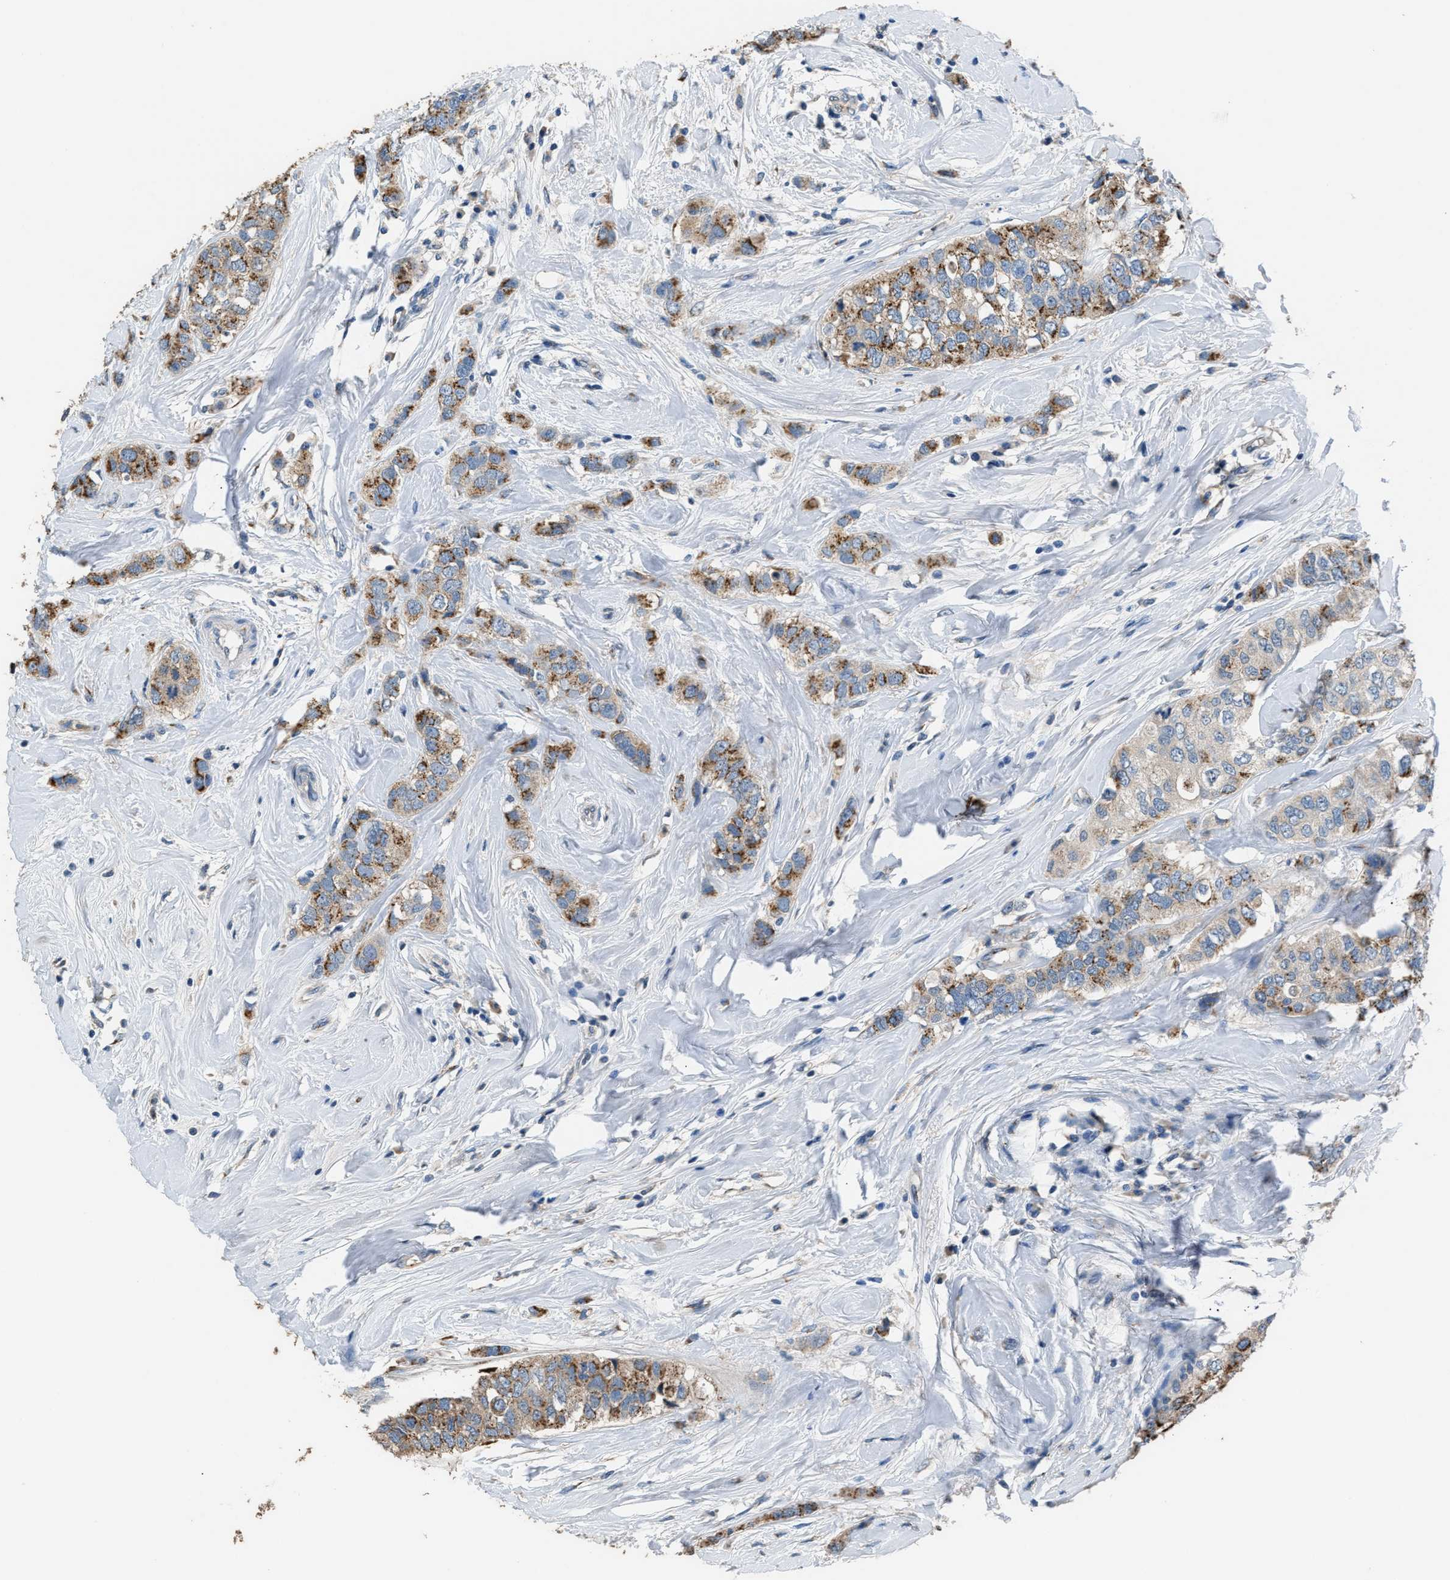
{"staining": {"intensity": "moderate", "quantity": ">75%", "location": "cytoplasmic/membranous"}, "tissue": "breast cancer", "cell_type": "Tumor cells", "image_type": "cancer", "snomed": [{"axis": "morphology", "description": "Duct carcinoma"}, {"axis": "topography", "description": "Breast"}], "caption": "A brown stain labels moderate cytoplasmic/membranous positivity of a protein in breast intraductal carcinoma tumor cells. The staining was performed using DAB (3,3'-diaminobenzidine) to visualize the protein expression in brown, while the nuclei were stained in blue with hematoxylin (Magnification: 20x).", "gene": "GOLM1", "patient": {"sex": "female", "age": 50}}